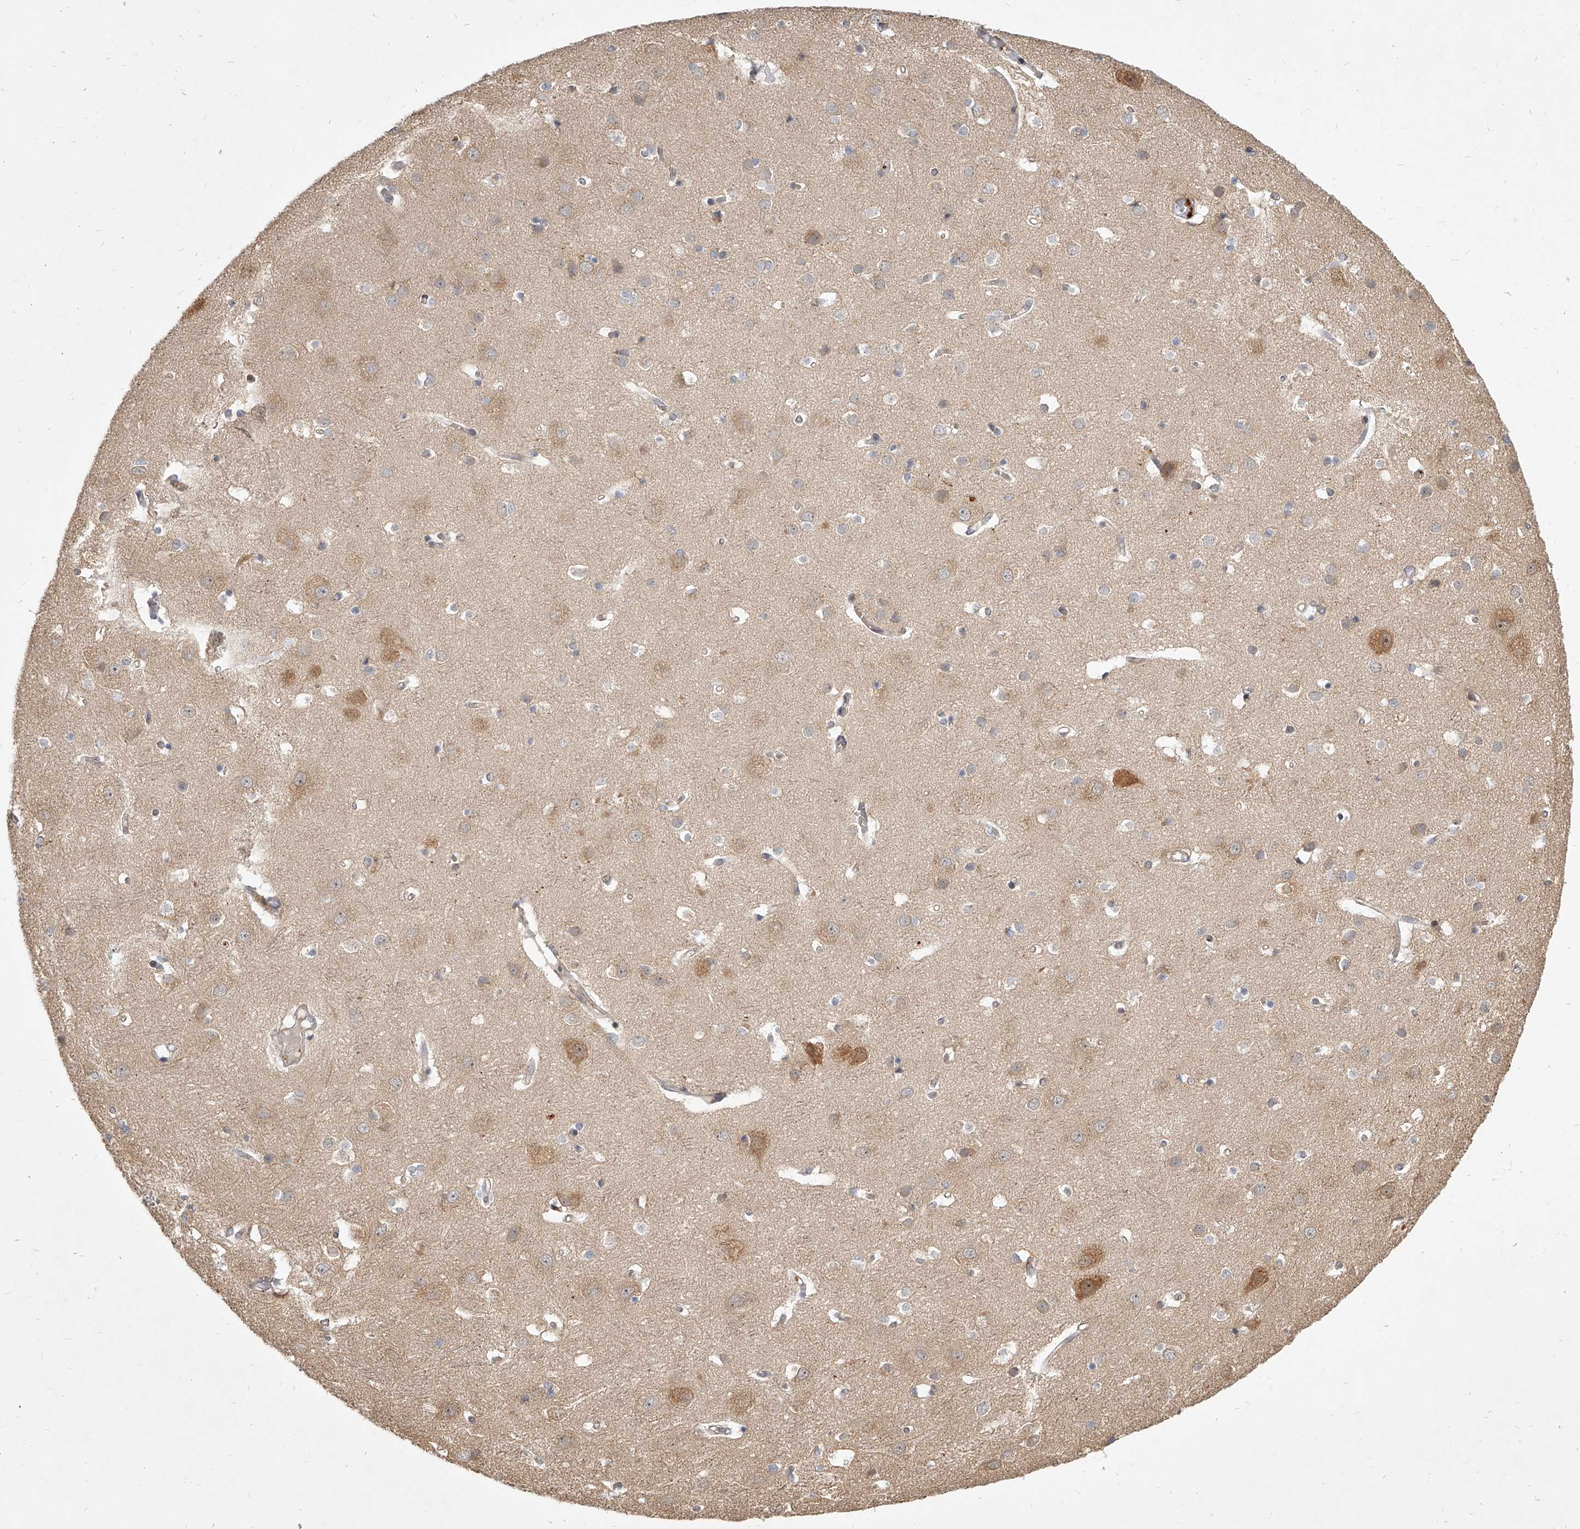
{"staining": {"intensity": "negative", "quantity": "none", "location": "none"}, "tissue": "cerebral cortex", "cell_type": "Endothelial cells", "image_type": "normal", "snomed": [{"axis": "morphology", "description": "Normal tissue, NOS"}, {"axis": "topography", "description": "Cerebral cortex"}], "caption": "Micrograph shows no significant protein expression in endothelial cells of normal cerebral cortex. The staining was performed using DAB to visualize the protein expression in brown, while the nuclei were stained in blue with hematoxylin (Magnification: 20x).", "gene": "SLC37A1", "patient": {"sex": "male", "age": 54}}